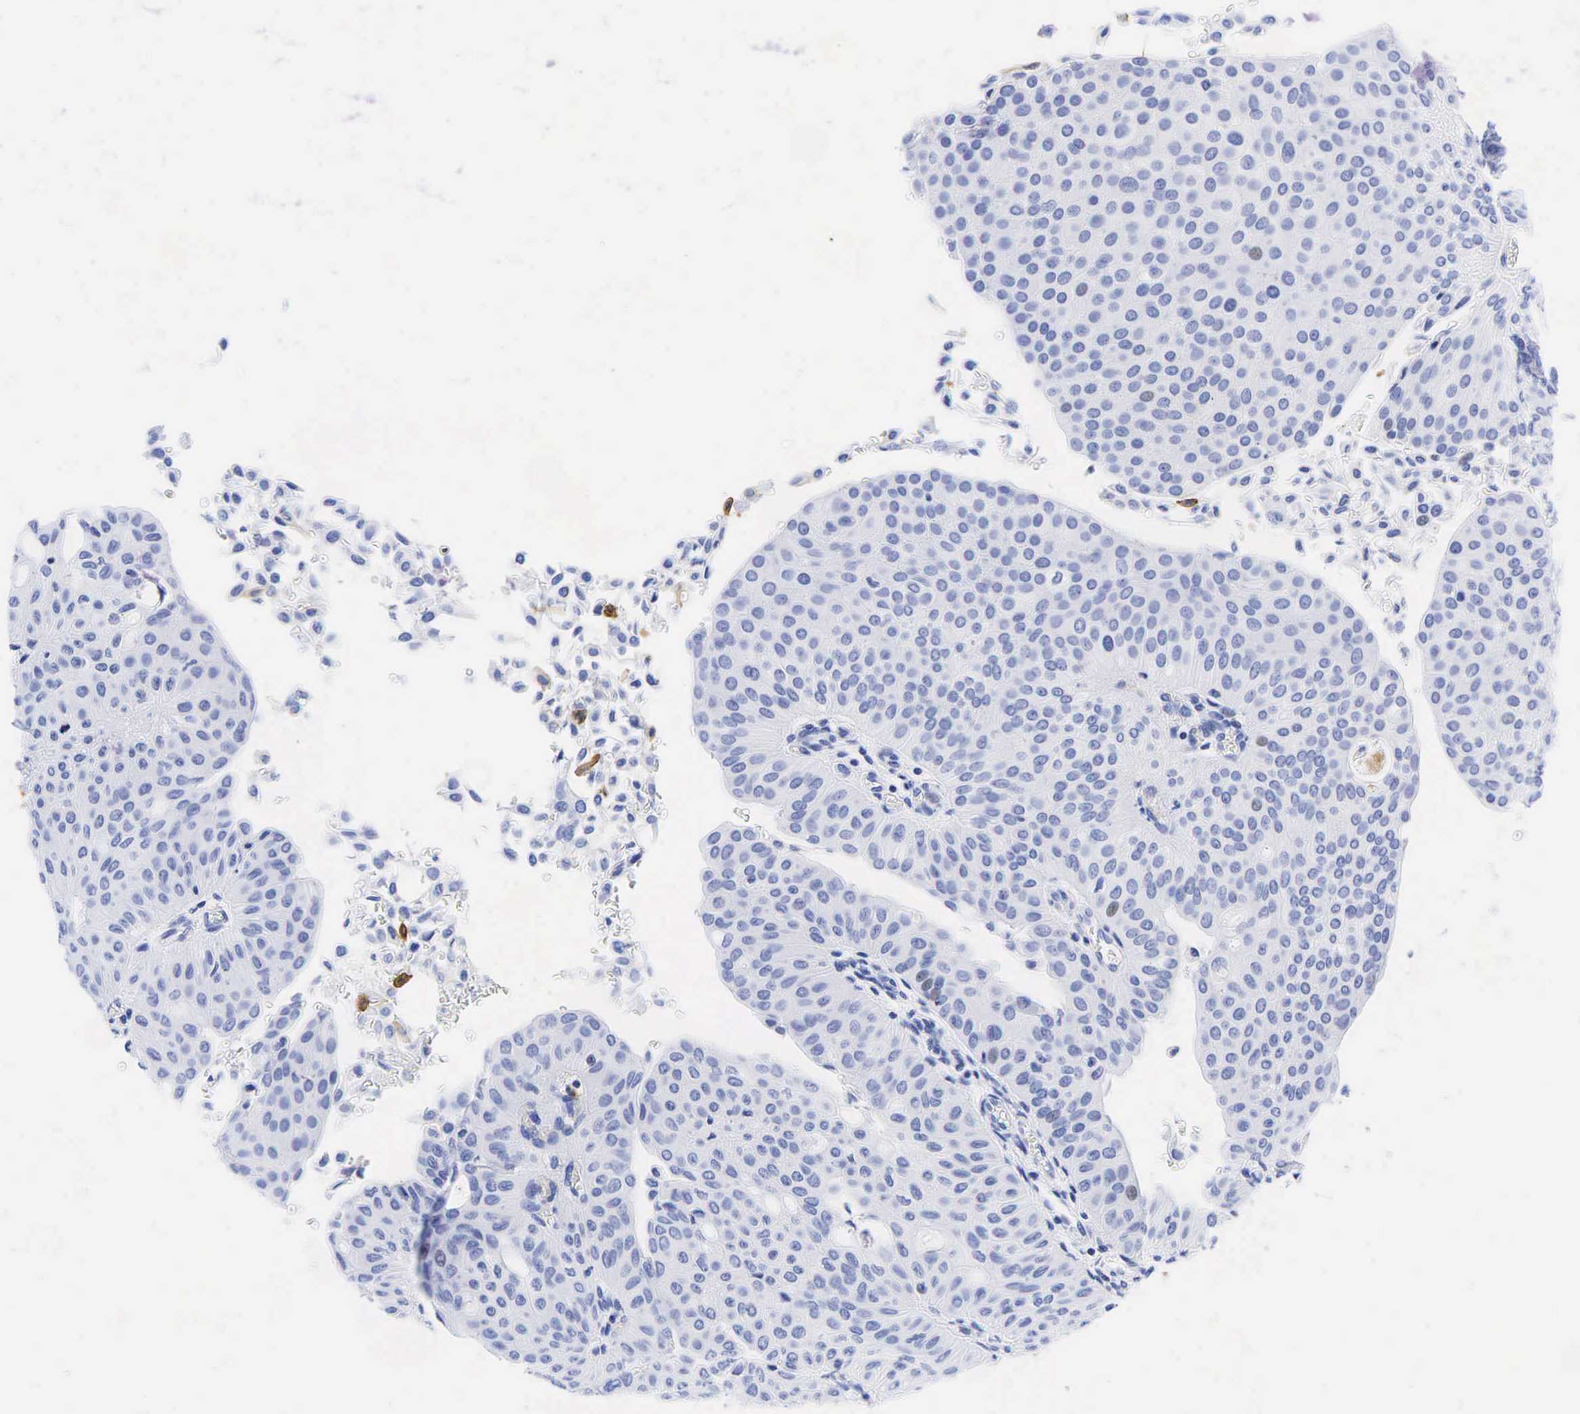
{"staining": {"intensity": "weak", "quantity": "<25%", "location": "nuclear"}, "tissue": "urothelial cancer", "cell_type": "Tumor cells", "image_type": "cancer", "snomed": [{"axis": "morphology", "description": "Urothelial carcinoma, Low grade"}, {"axis": "topography", "description": "Urinary bladder"}], "caption": "IHC photomicrograph of human urothelial carcinoma (low-grade) stained for a protein (brown), which demonstrates no staining in tumor cells.", "gene": "FUT4", "patient": {"sex": "male", "age": 64}}